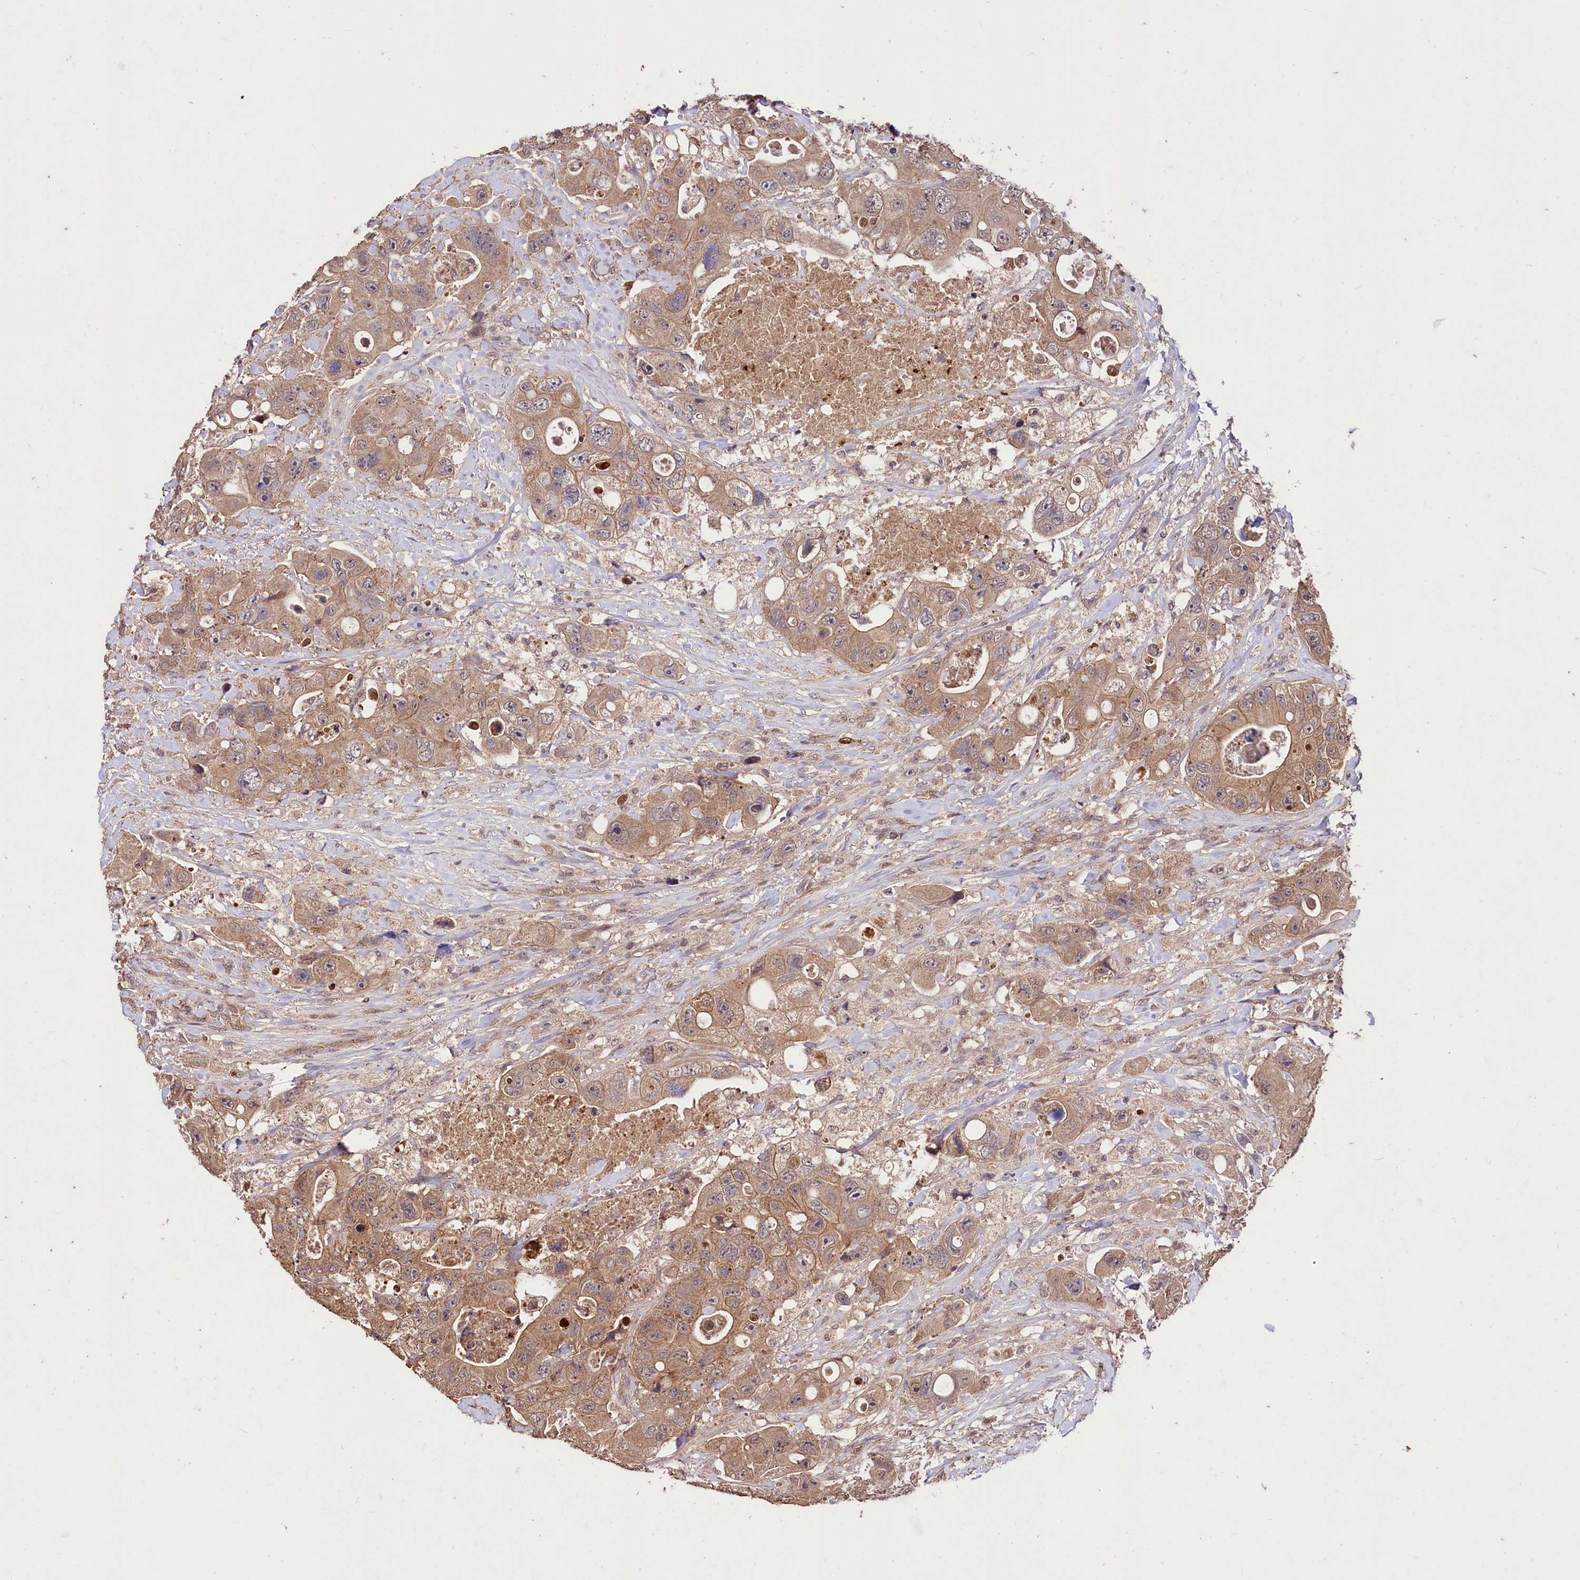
{"staining": {"intensity": "moderate", "quantity": ">75%", "location": "cytoplasmic/membranous"}, "tissue": "colorectal cancer", "cell_type": "Tumor cells", "image_type": "cancer", "snomed": [{"axis": "morphology", "description": "Adenocarcinoma, NOS"}, {"axis": "topography", "description": "Colon"}], "caption": "Immunohistochemical staining of adenocarcinoma (colorectal) demonstrates moderate cytoplasmic/membranous protein positivity in about >75% of tumor cells.", "gene": "KLRB1", "patient": {"sex": "female", "age": 46}}